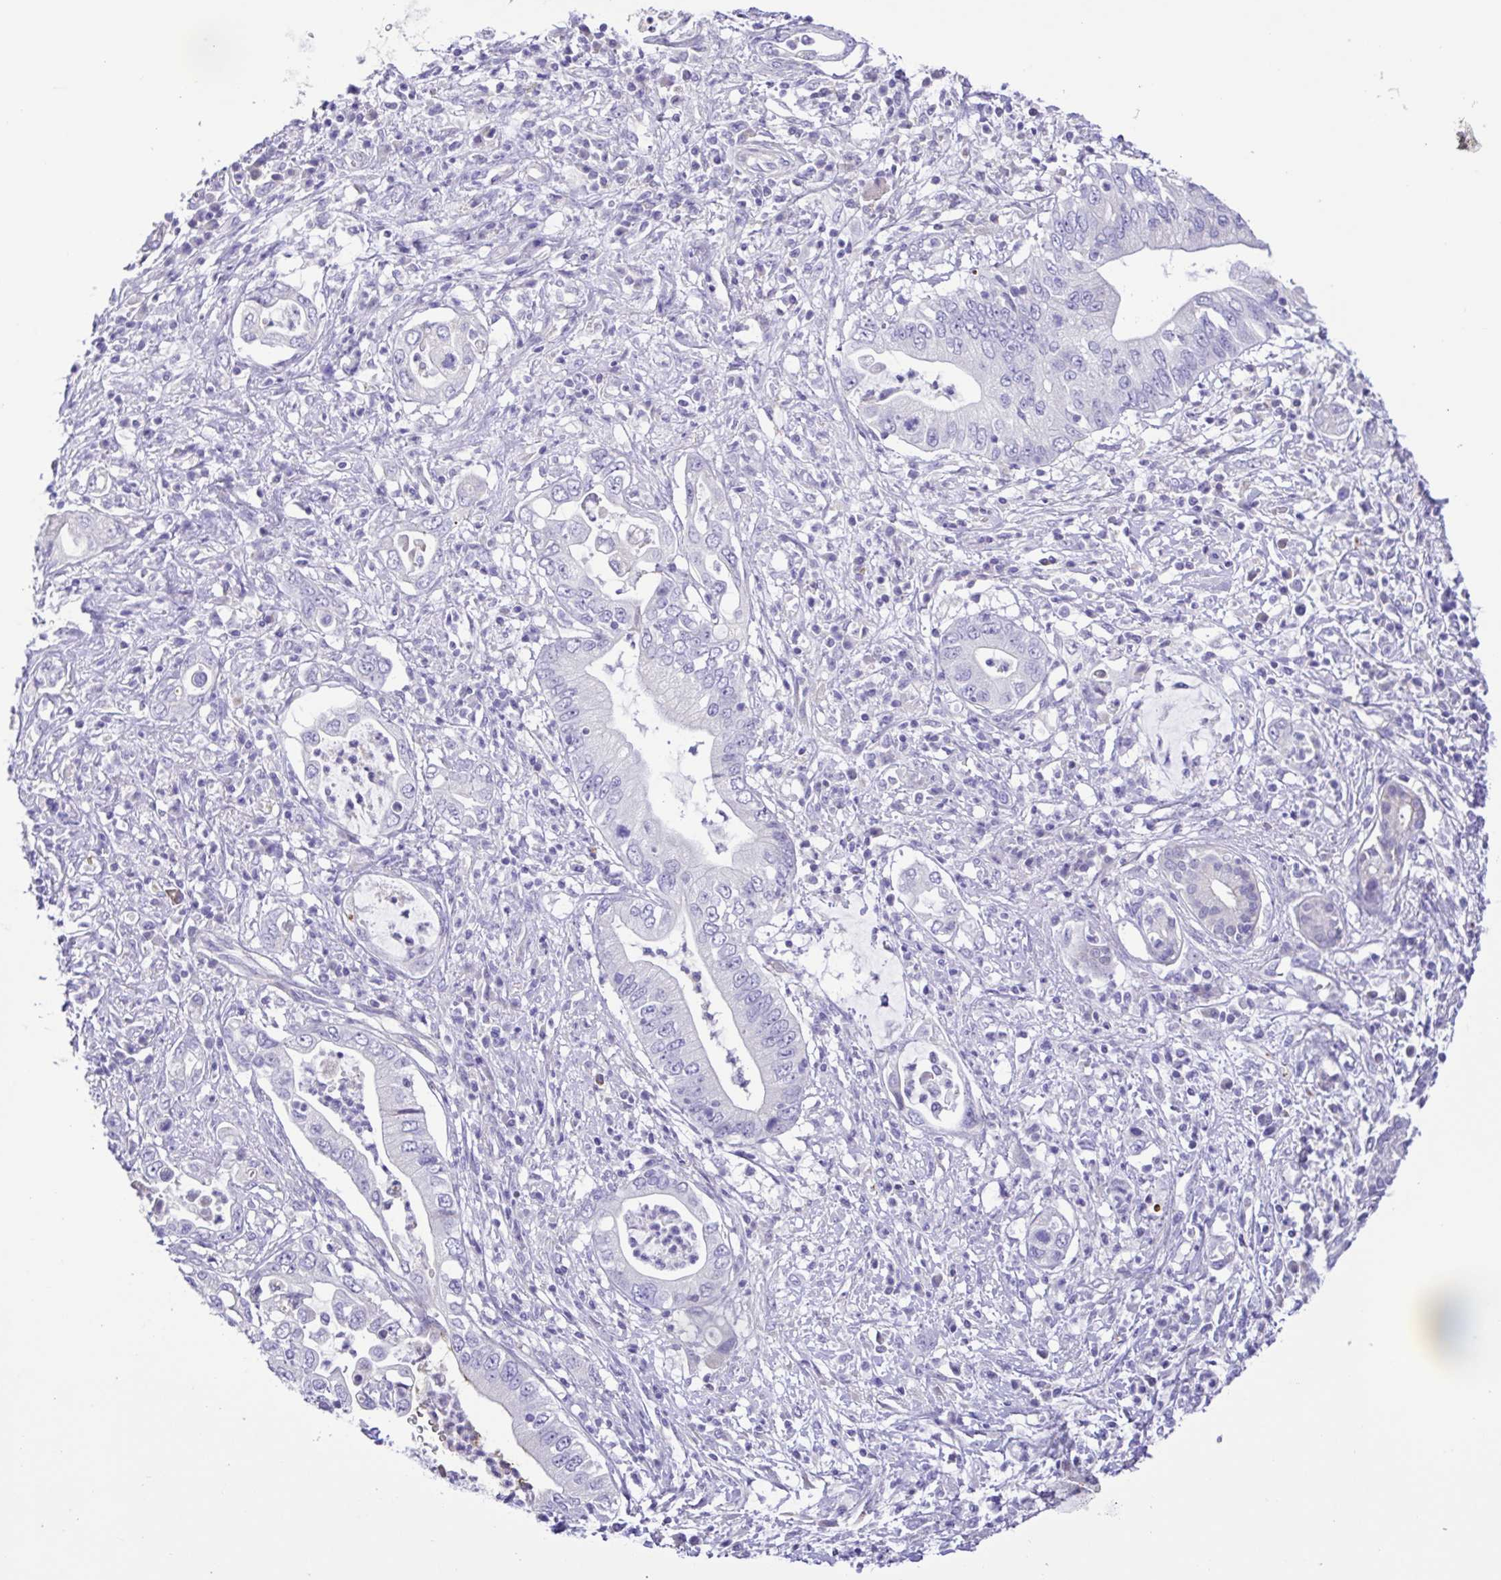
{"staining": {"intensity": "negative", "quantity": "none", "location": "none"}, "tissue": "pancreatic cancer", "cell_type": "Tumor cells", "image_type": "cancer", "snomed": [{"axis": "morphology", "description": "Adenocarcinoma, NOS"}, {"axis": "topography", "description": "Pancreas"}], "caption": "Tumor cells are negative for protein expression in human pancreatic cancer.", "gene": "GABBR2", "patient": {"sex": "female", "age": 72}}